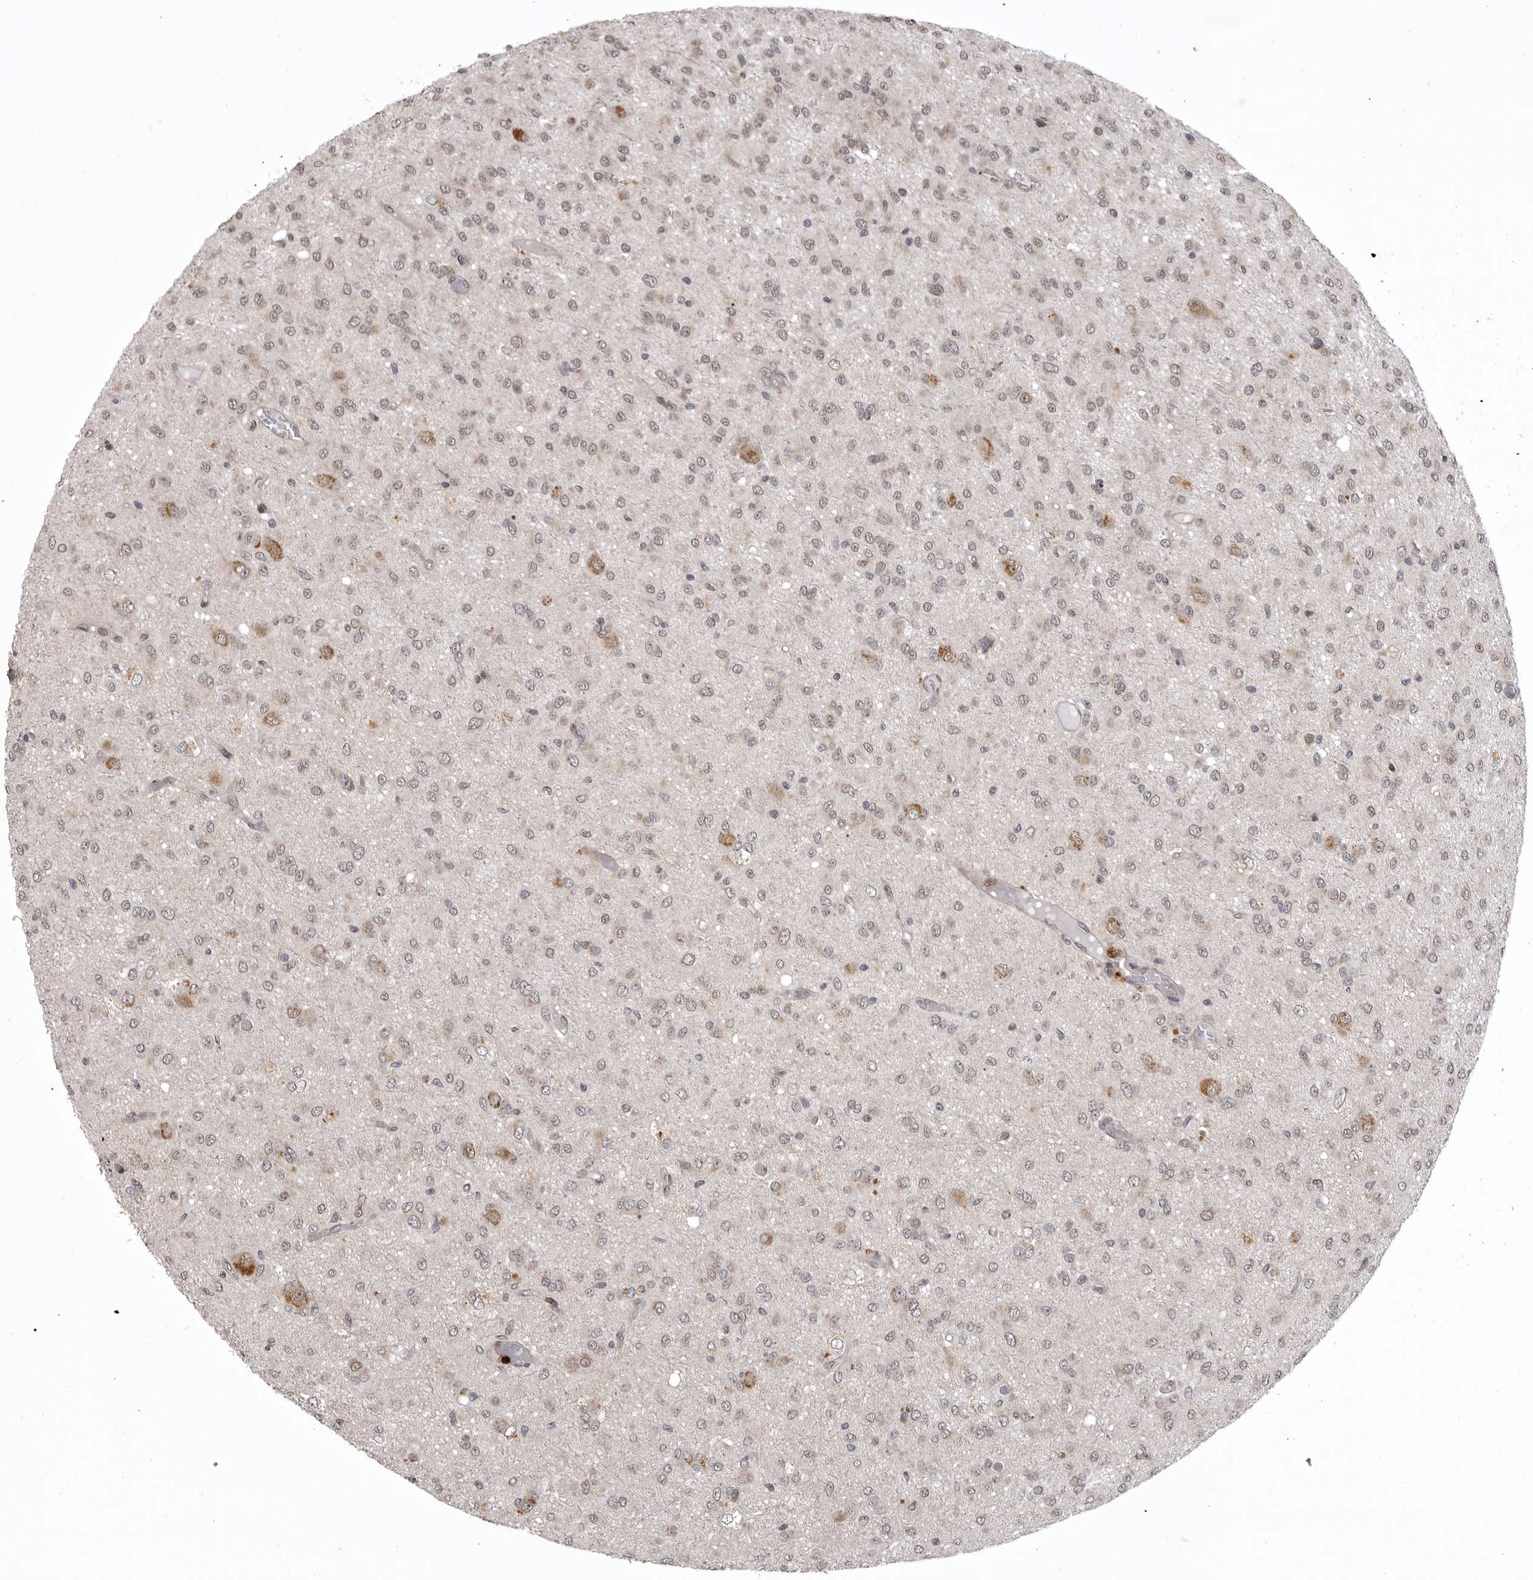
{"staining": {"intensity": "weak", "quantity": "<25%", "location": "nuclear"}, "tissue": "glioma", "cell_type": "Tumor cells", "image_type": "cancer", "snomed": [{"axis": "morphology", "description": "Glioma, malignant, High grade"}, {"axis": "topography", "description": "Brain"}], "caption": "Immunohistochemistry (IHC) photomicrograph of neoplastic tissue: glioma stained with DAB (3,3'-diaminobenzidine) reveals no significant protein positivity in tumor cells. Brightfield microscopy of immunohistochemistry (IHC) stained with DAB (3,3'-diaminobenzidine) (brown) and hematoxylin (blue), captured at high magnification.", "gene": "C1orf109", "patient": {"sex": "female", "age": 59}}